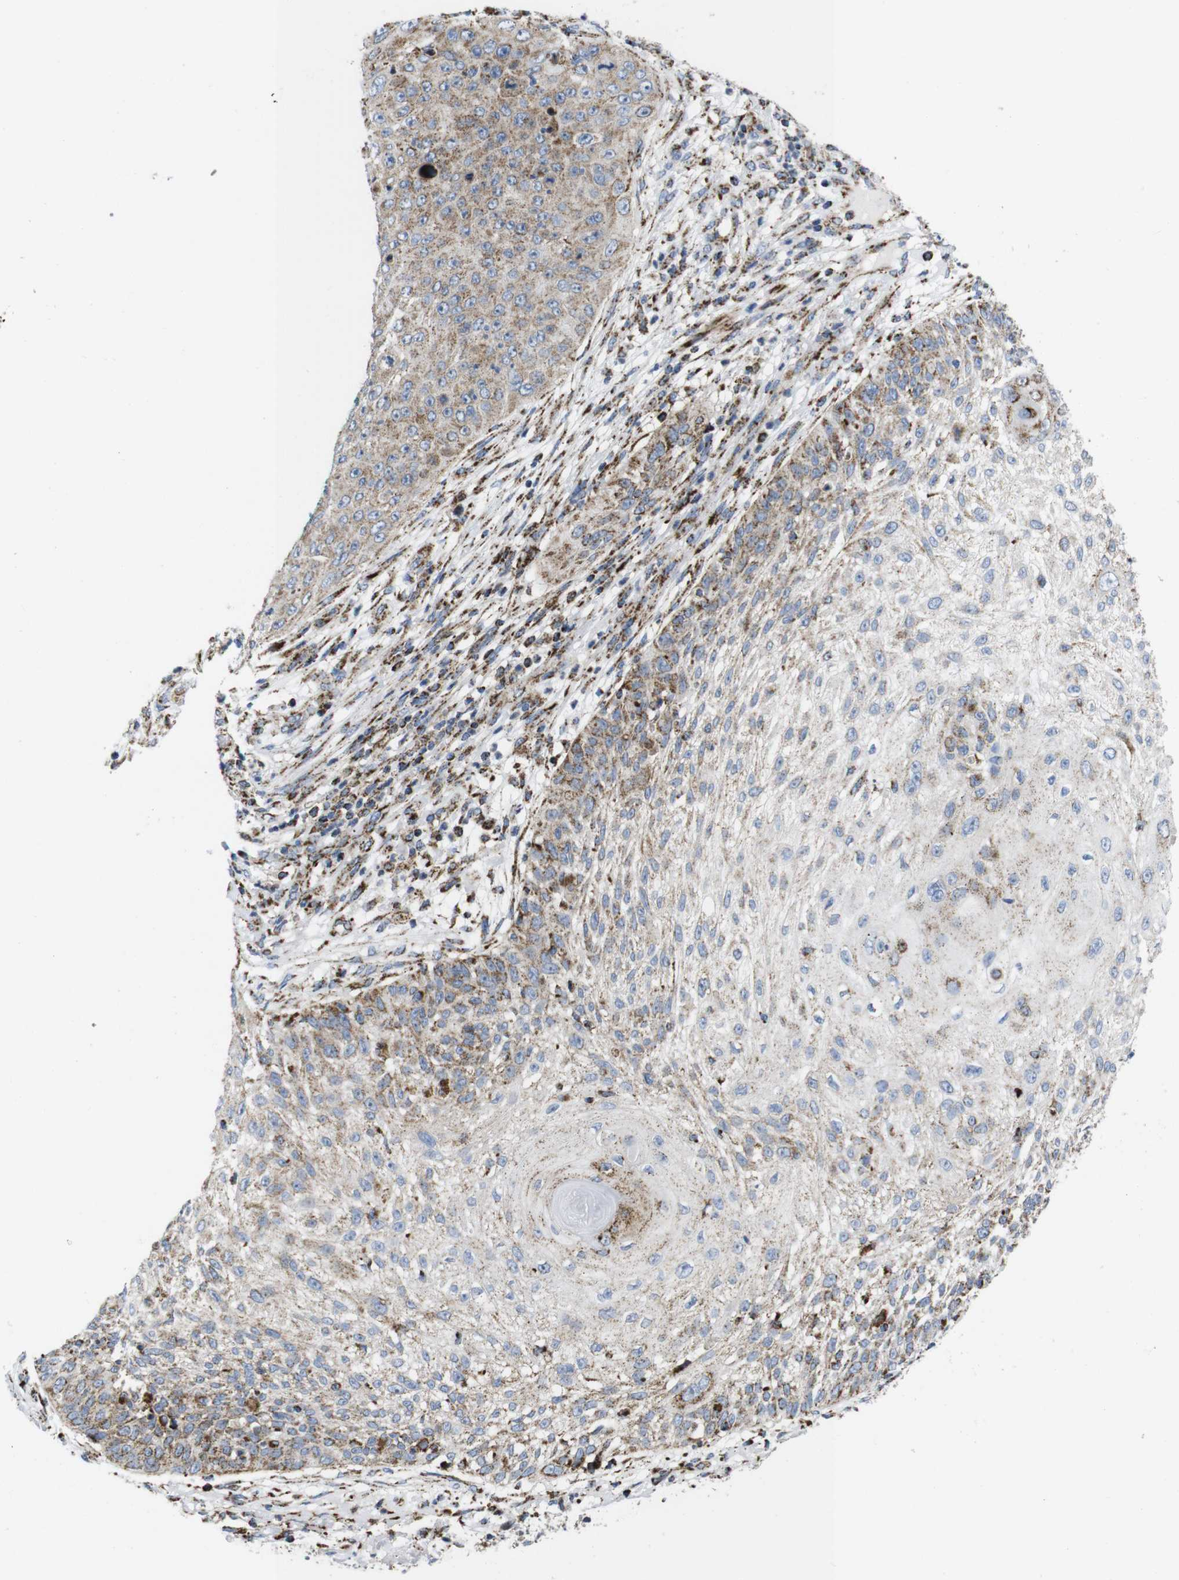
{"staining": {"intensity": "moderate", "quantity": "<25%", "location": "cytoplasmic/membranous"}, "tissue": "skin cancer", "cell_type": "Tumor cells", "image_type": "cancer", "snomed": [{"axis": "morphology", "description": "Squamous cell carcinoma, NOS"}, {"axis": "topography", "description": "Skin"}], "caption": "The photomicrograph exhibits a brown stain indicating the presence of a protein in the cytoplasmic/membranous of tumor cells in skin cancer.", "gene": "TMEM192", "patient": {"sex": "female", "age": 80}}